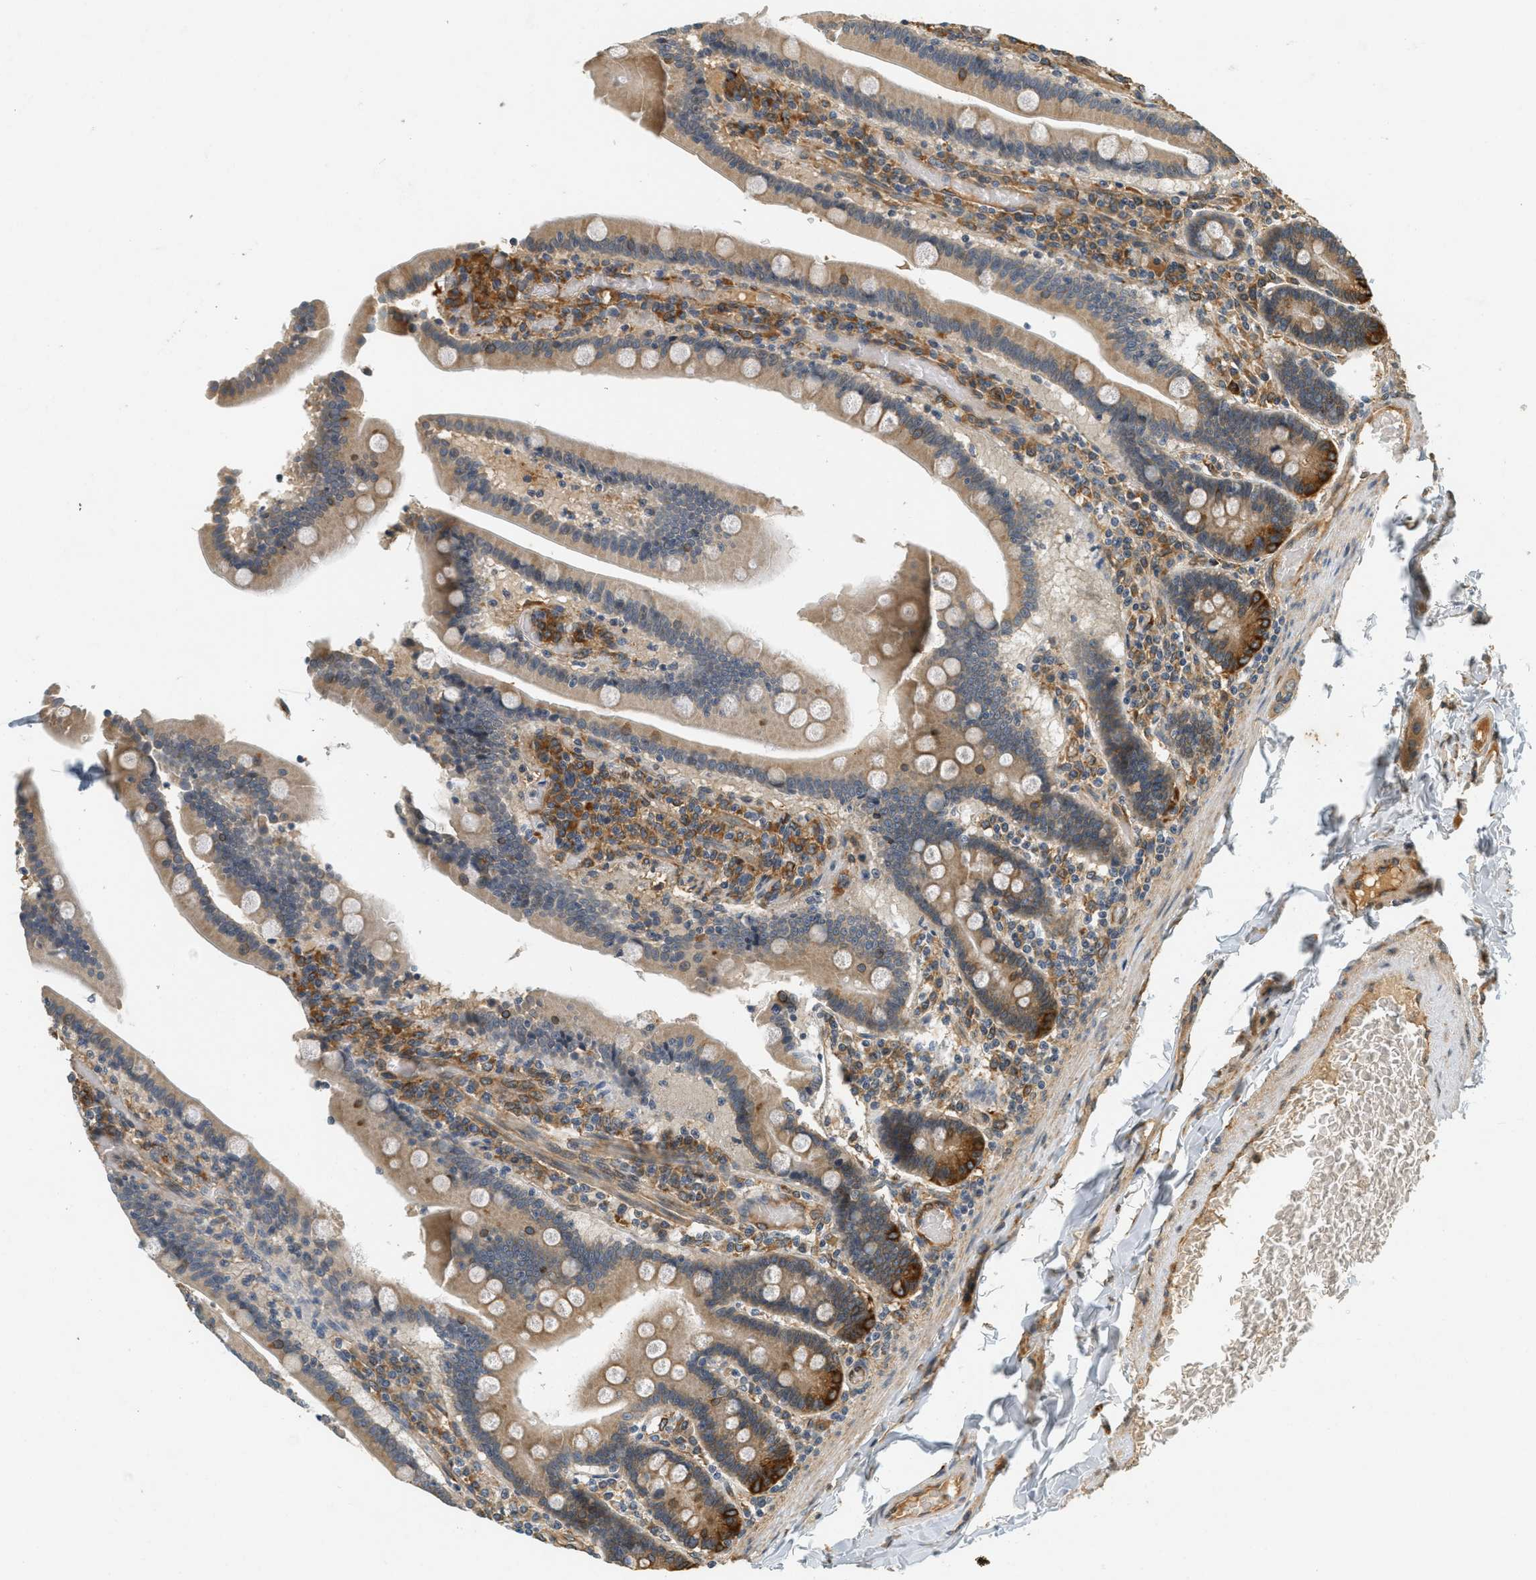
{"staining": {"intensity": "moderate", "quantity": ">75%", "location": "cytoplasmic/membranous"}, "tissue": "duodenum", "cell_type": "Glandular cells", "image_type": "normal", "snomed": [{"axis": "morphology", "description": "Normal tissue, NOS"}, {"axis": "topography", "description": "Duodenum"}], "caption": "A photomicrograph of duodenum stained for a protein exhibits moderate cytoplasmic/membranous brown staining in glandular cells. (DAB IHC, brown staining for protein, blue staining for nuclei).", "gene": "PDK1", "patient": {"sex": "female", "age": 53}}